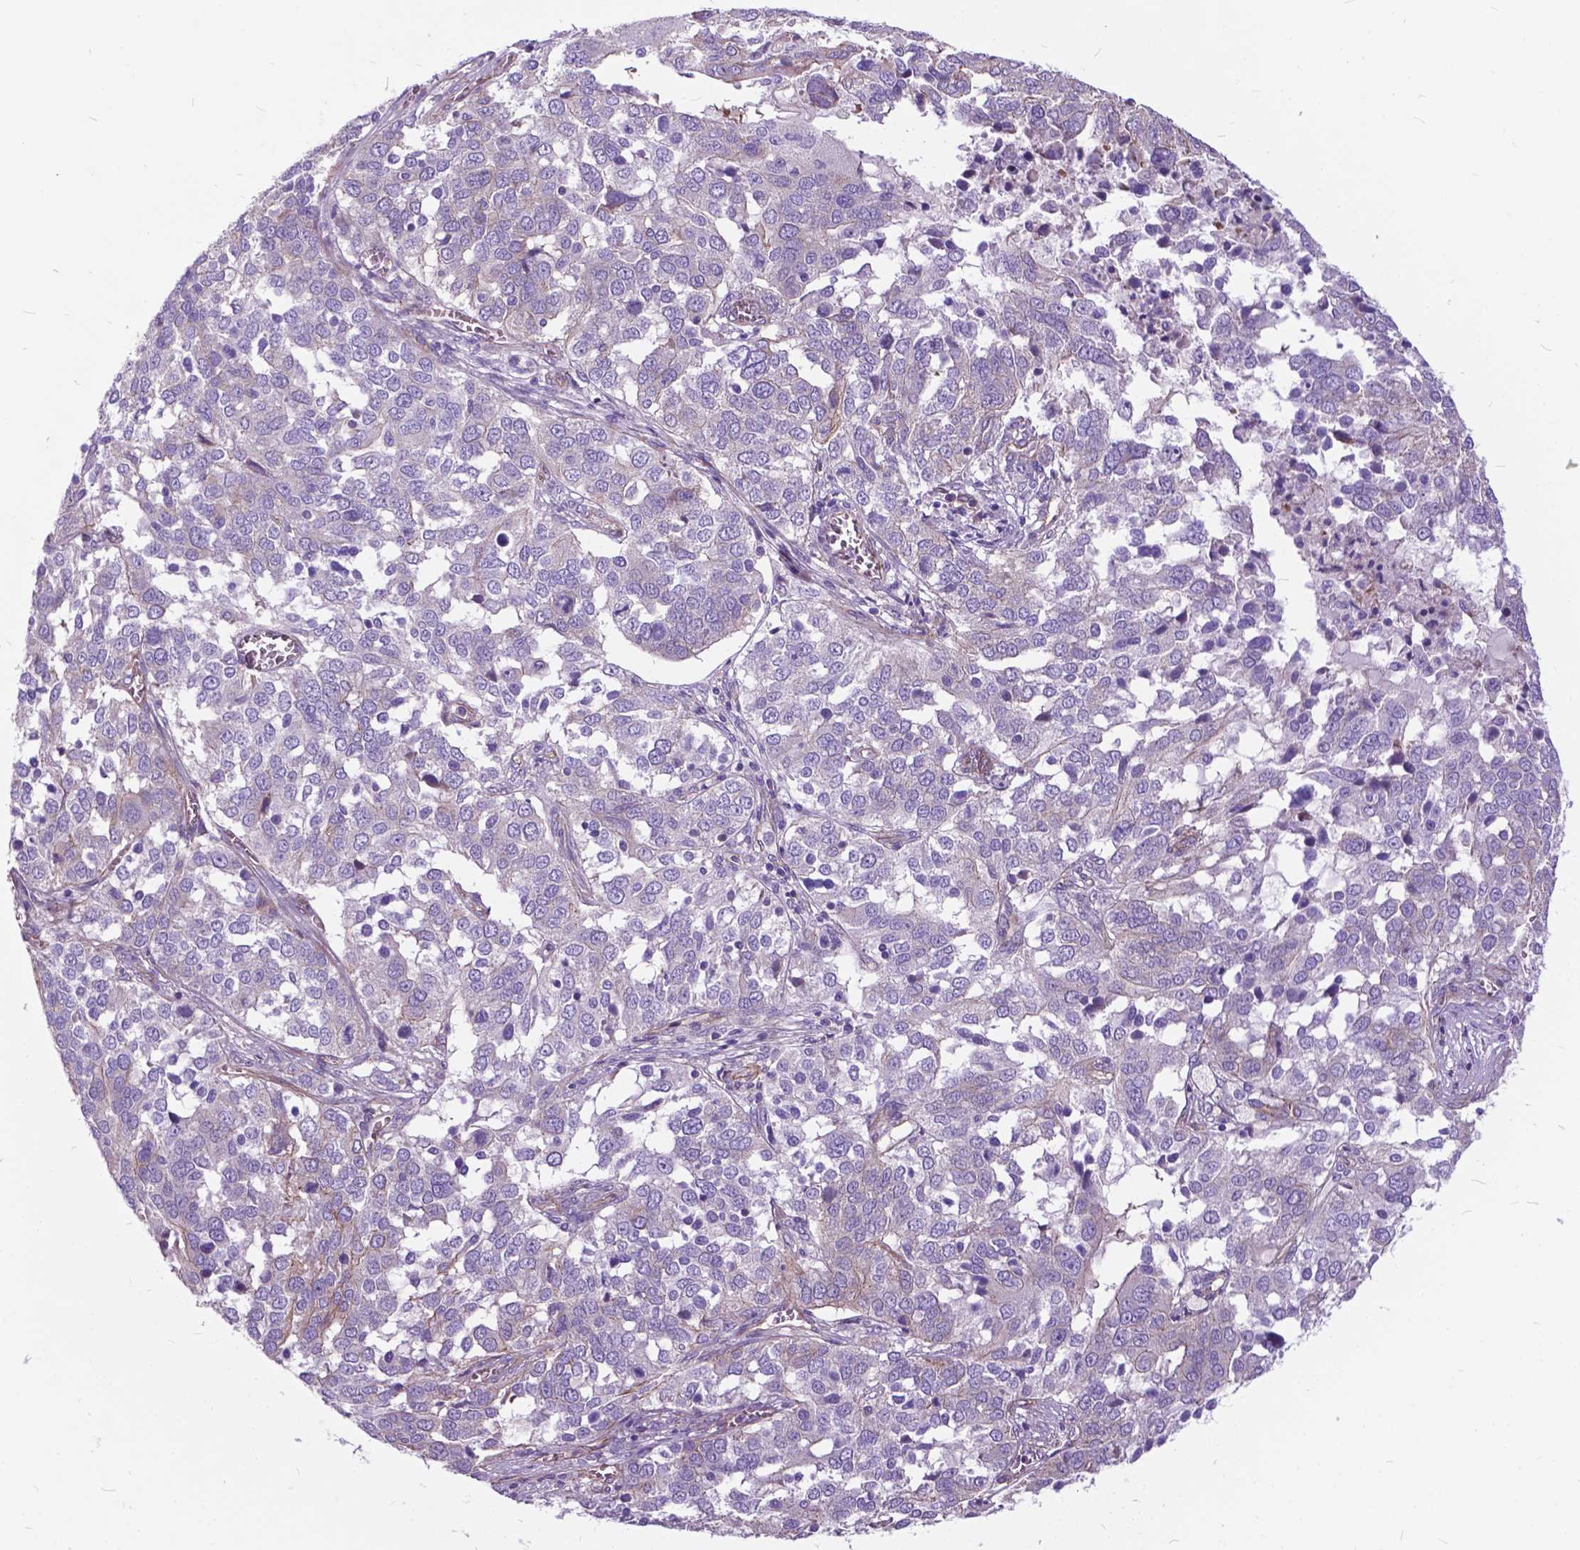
{"staining": {"intensity": "negative", "quantity": "none", "location": "none"}, "tissue": "ovarian cancer", "cell_type": "Tumor cells", "image_type": "cancer", "snomed": [{"axis": "morphology", "description": "Carcinoma, endometroid"}, {"axis": "topography", "description": "Soft tissue"}, {"axis": "topography", "description": "Ovary"}], "caption": "This is an immunohistochemistry image of human ovarian cancer (endometroid carcinoma). There is no expression in tumor cells.", "gene": "FLT4", "patient": {"sex": "female", "age": 52}}